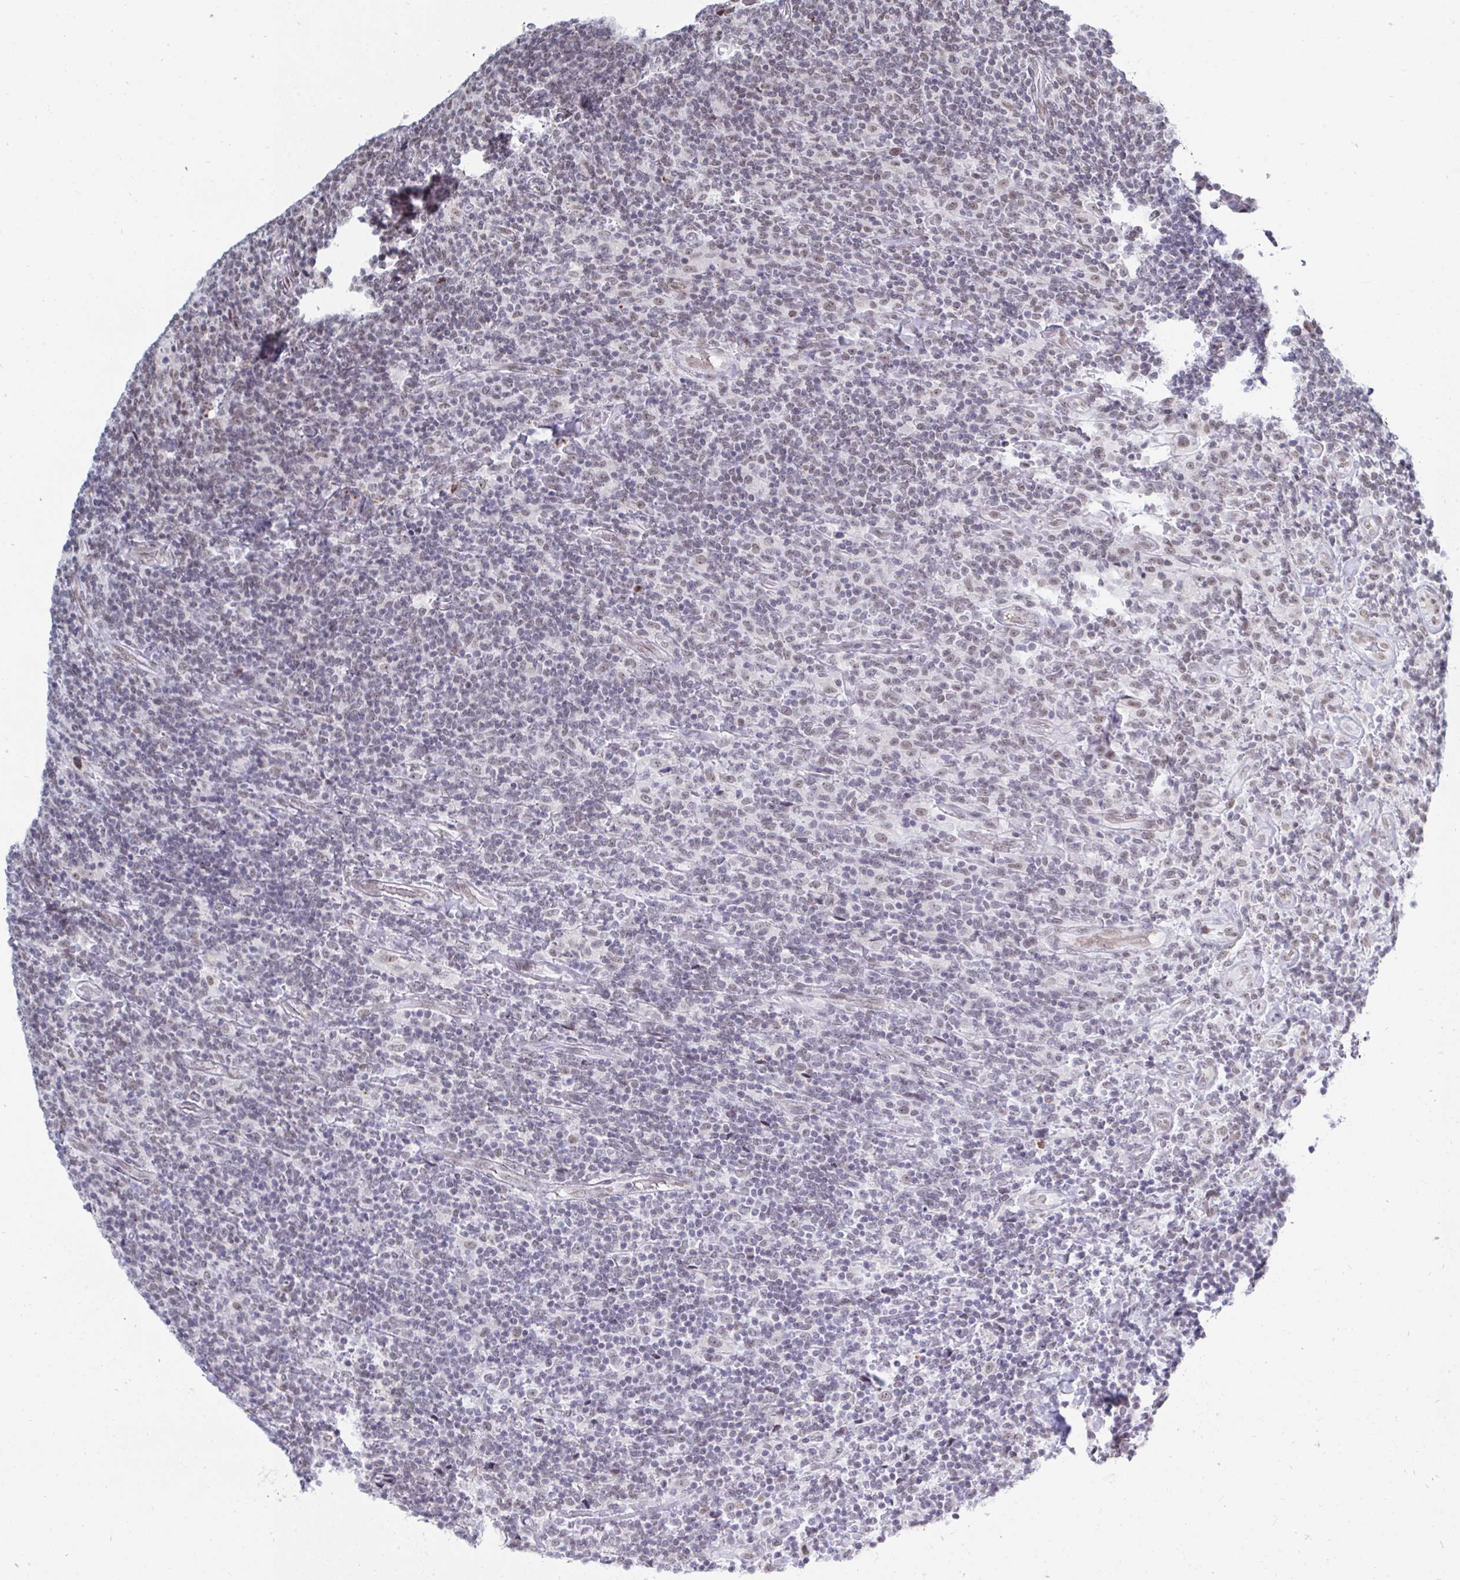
{"staining": {"intensity": "negative", "quantity": "none", "location": "none"}, "tissue": "lymphoma", "cell_type": "Tumor cells", "image_type": "cancer", "snomed": [{"axis": "morphology", "description": "Malignant lymphoma, non-Hodgkin's type, Low grade"}, {"axis": "topography", "description": "Lymph node"}], "caption": "The photomicrograph shows no staining of tumor cells in low-grade malignant lymphoma, non-Hodgkin's type.", "gene": "TRIP12", "patient": {"sex": "male", "age": 52}}